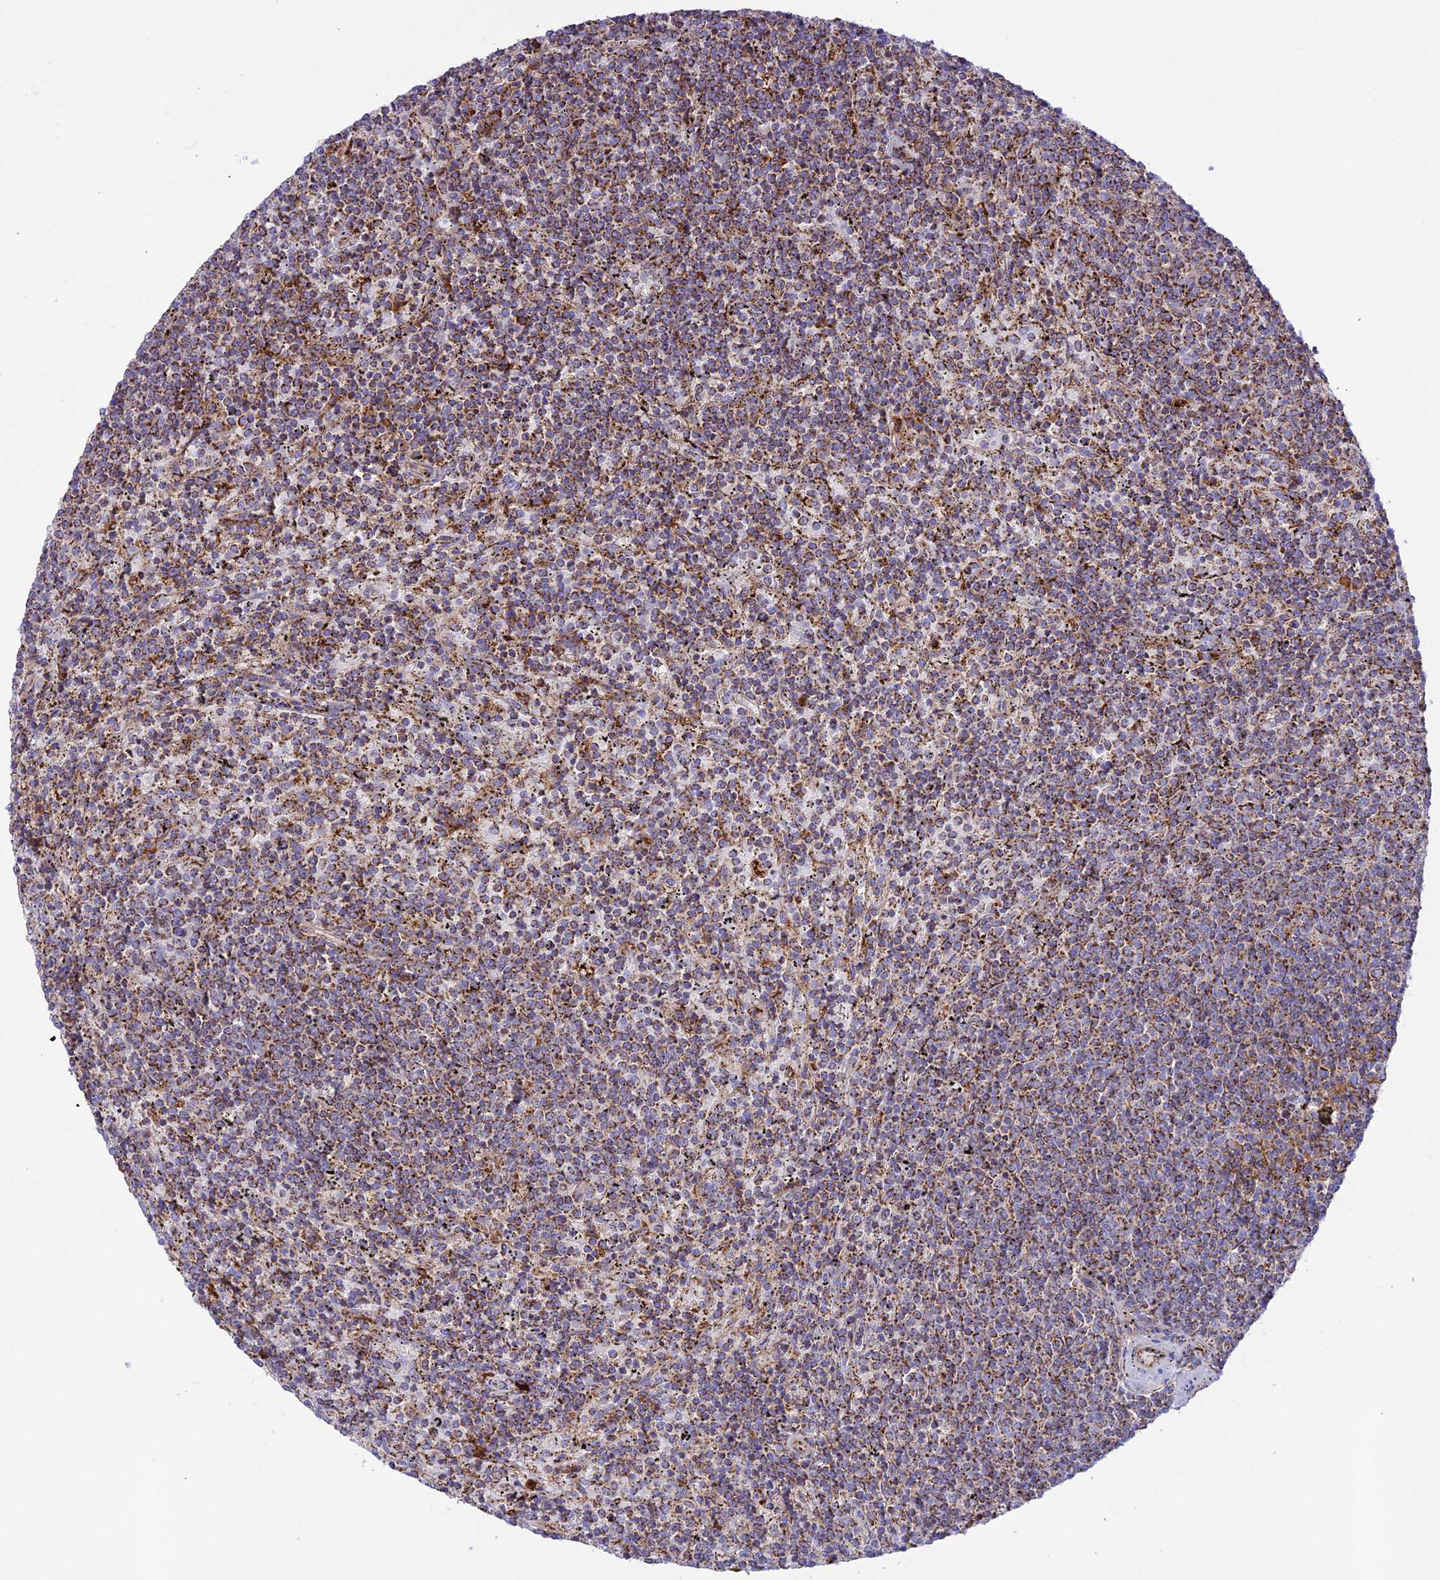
{"staining": {"intensity": "moderate", "quantity": ">75%", "location": "cytoplasmic/membranous"}, "tissue": "lymphoma", "cell_type": "Tumor cells", "image_type": "cancer", "snomed": [{"axis": "morphology", "description": "Malignant lymphoma, non-Hodgkin's type, Low grade"}, {"axis": "topography", "description": "Spleen"}], "caption": "Lymphoma tissue demonstrates moderate cytoplasmic/membranous staining in approximately >75% of tumor cells, visualized by immunohistochemistry. (DAB = brown stain, brightfield microscopy at high magnification).", "gene": "UAP1L1", "patient": {"sex": "female", "age": 50}}